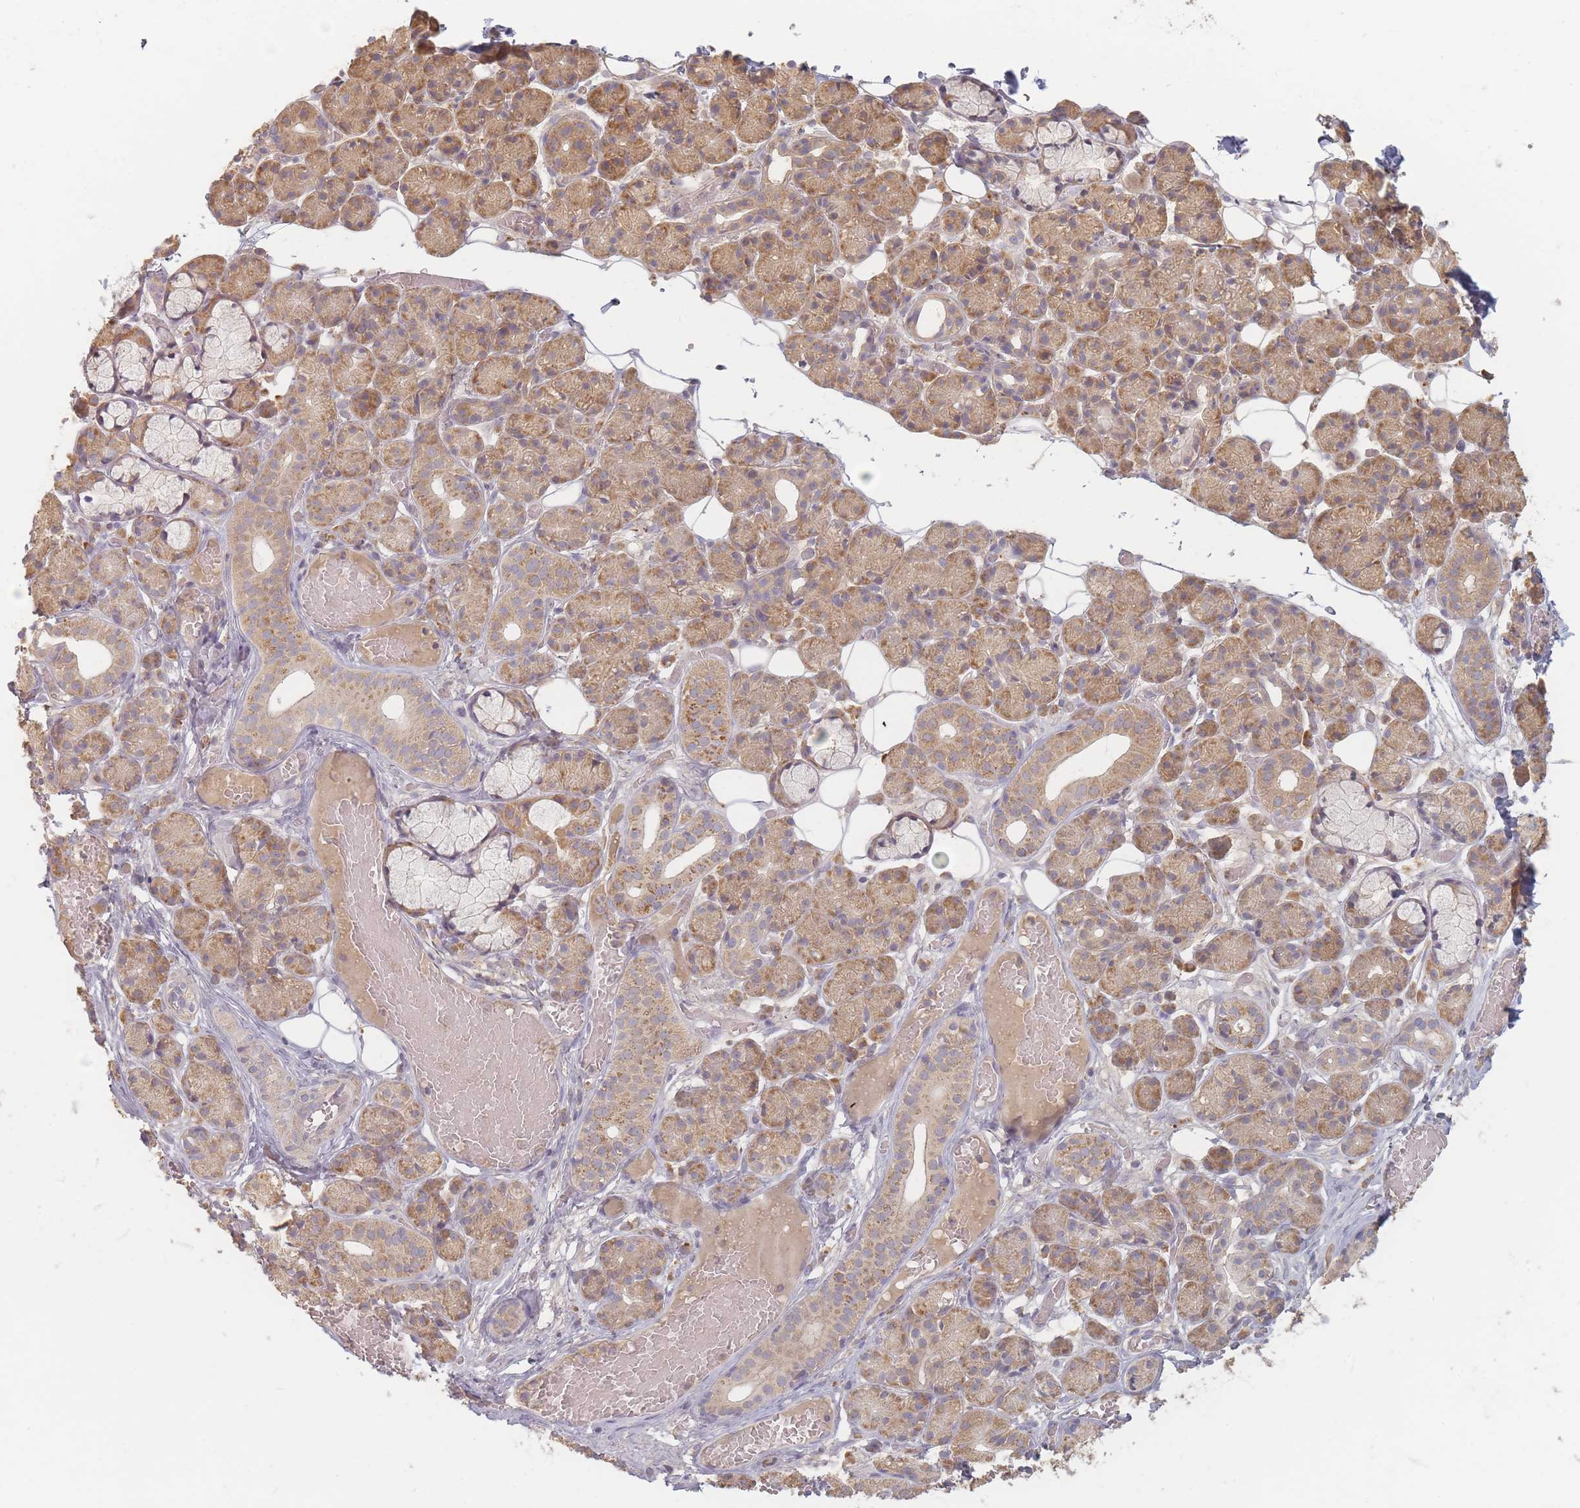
{"staining": {"intensity": "moderate", "quantity": "25%-75%", "location": "cytoplasmic/membranous"}, "tissue": "salivary gland", "cell_type": "Glandular cells", "image_type": "normal", "snomed": [{"axis": "morphology", "description": "Normal tissue, NOS"}, {"axis": "topography", "description": "Salivary gland"}], "caption": "Protein staining of unremarkable salivary gland demonstrates moderate cytoplasmic/membranous positivity in about 25%-75% of glandular cells.", "gene": "SLC35F3", "patient": {"sex": "male", "age": 63}}